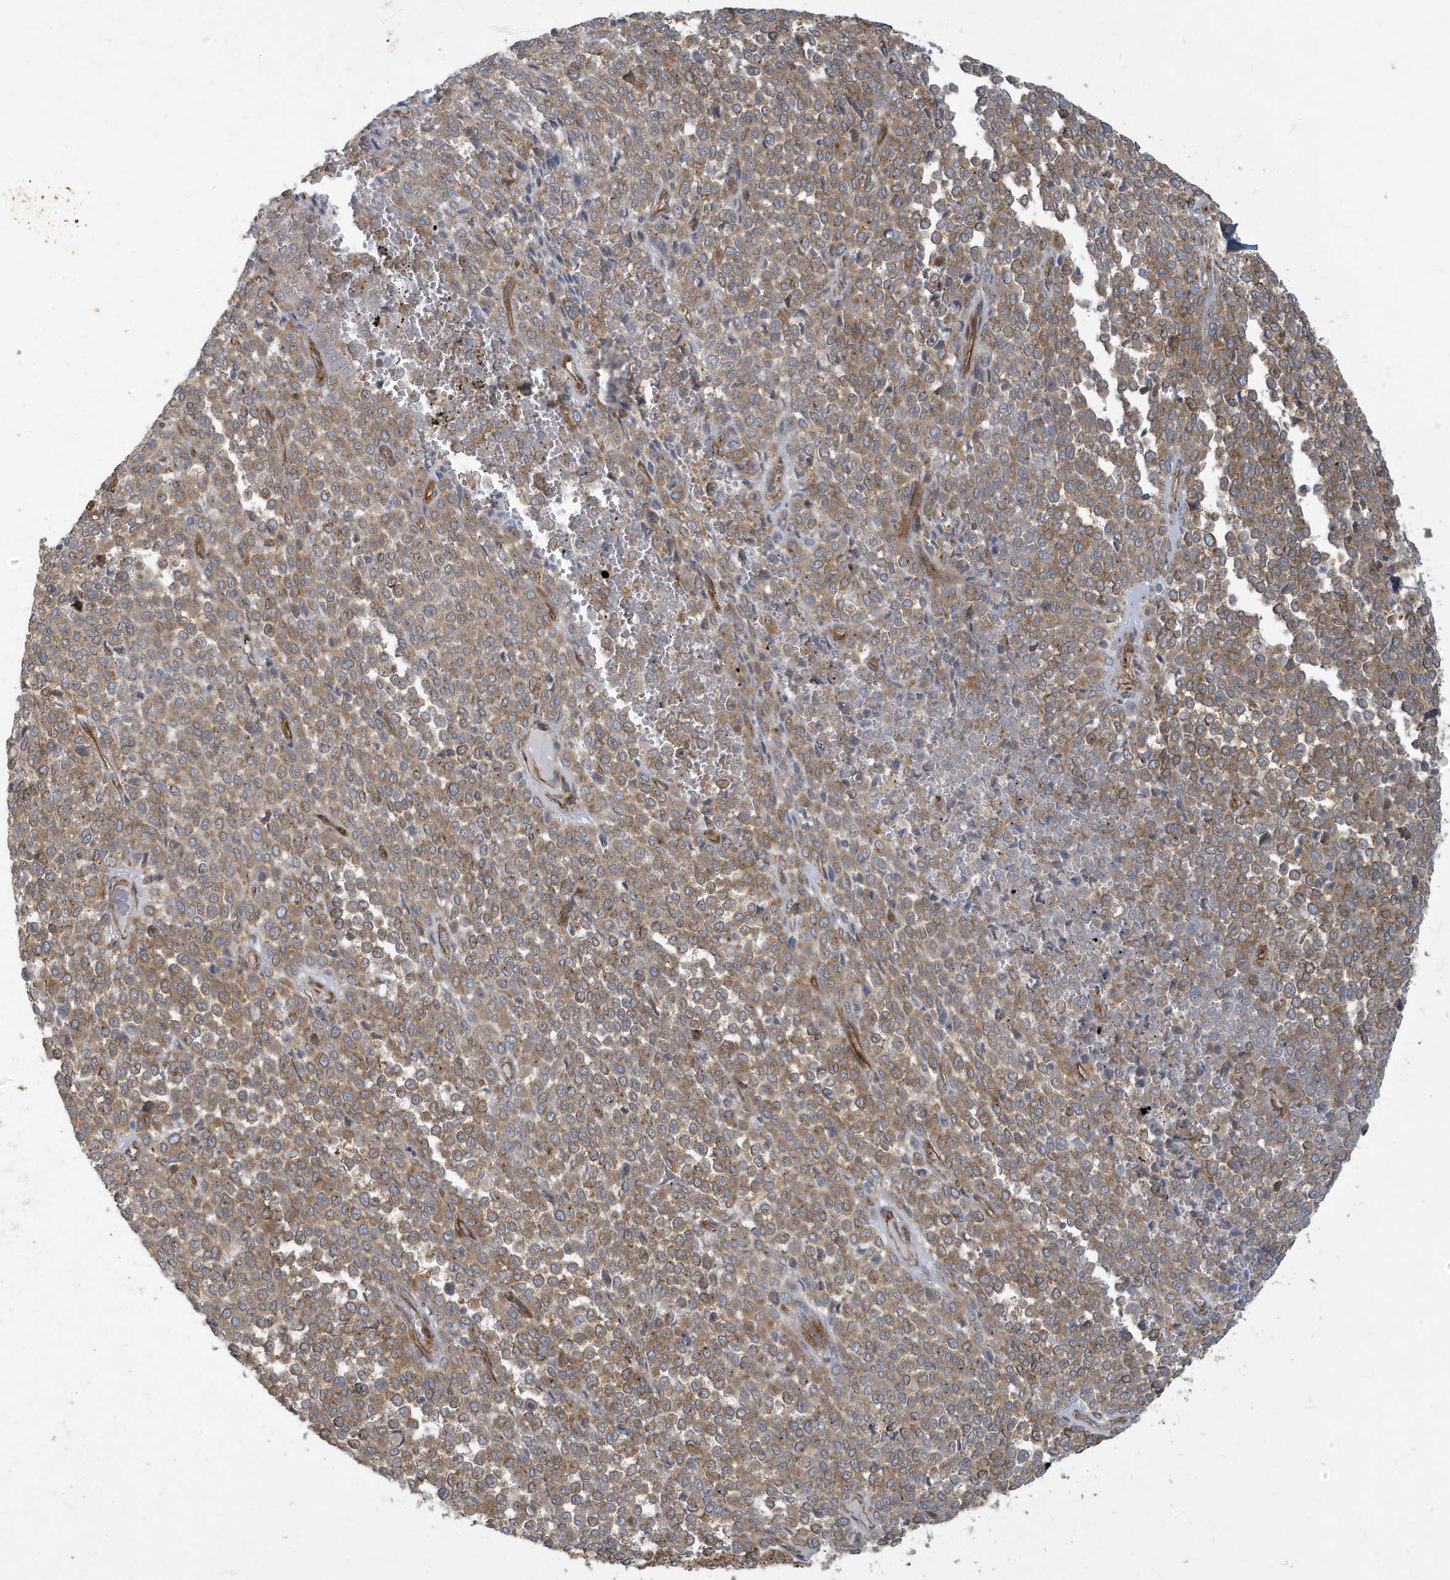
{"staining": {"intensity": "moderate", "quantity": ">75%", "location": "cytoplasmic/membranous"}, "tissue": "melanoma", "cell_type": "Tumor cells", "image_type": "cancer", "snomed": [{"axis": "morphology", "description": "Malignant melanoma, Metastatic site"}, {"axis": "topography", "description": "Pancreas"}], "caption": "Tumor cells display medium levels of moderate cytoplasmic/membranous expression in about >75% of cells in melanoma. (Brightfield microscopy of DAB IHC at high magnification).", "gene": "ATP23", "patient": {"sex": "female", "age": 30}}